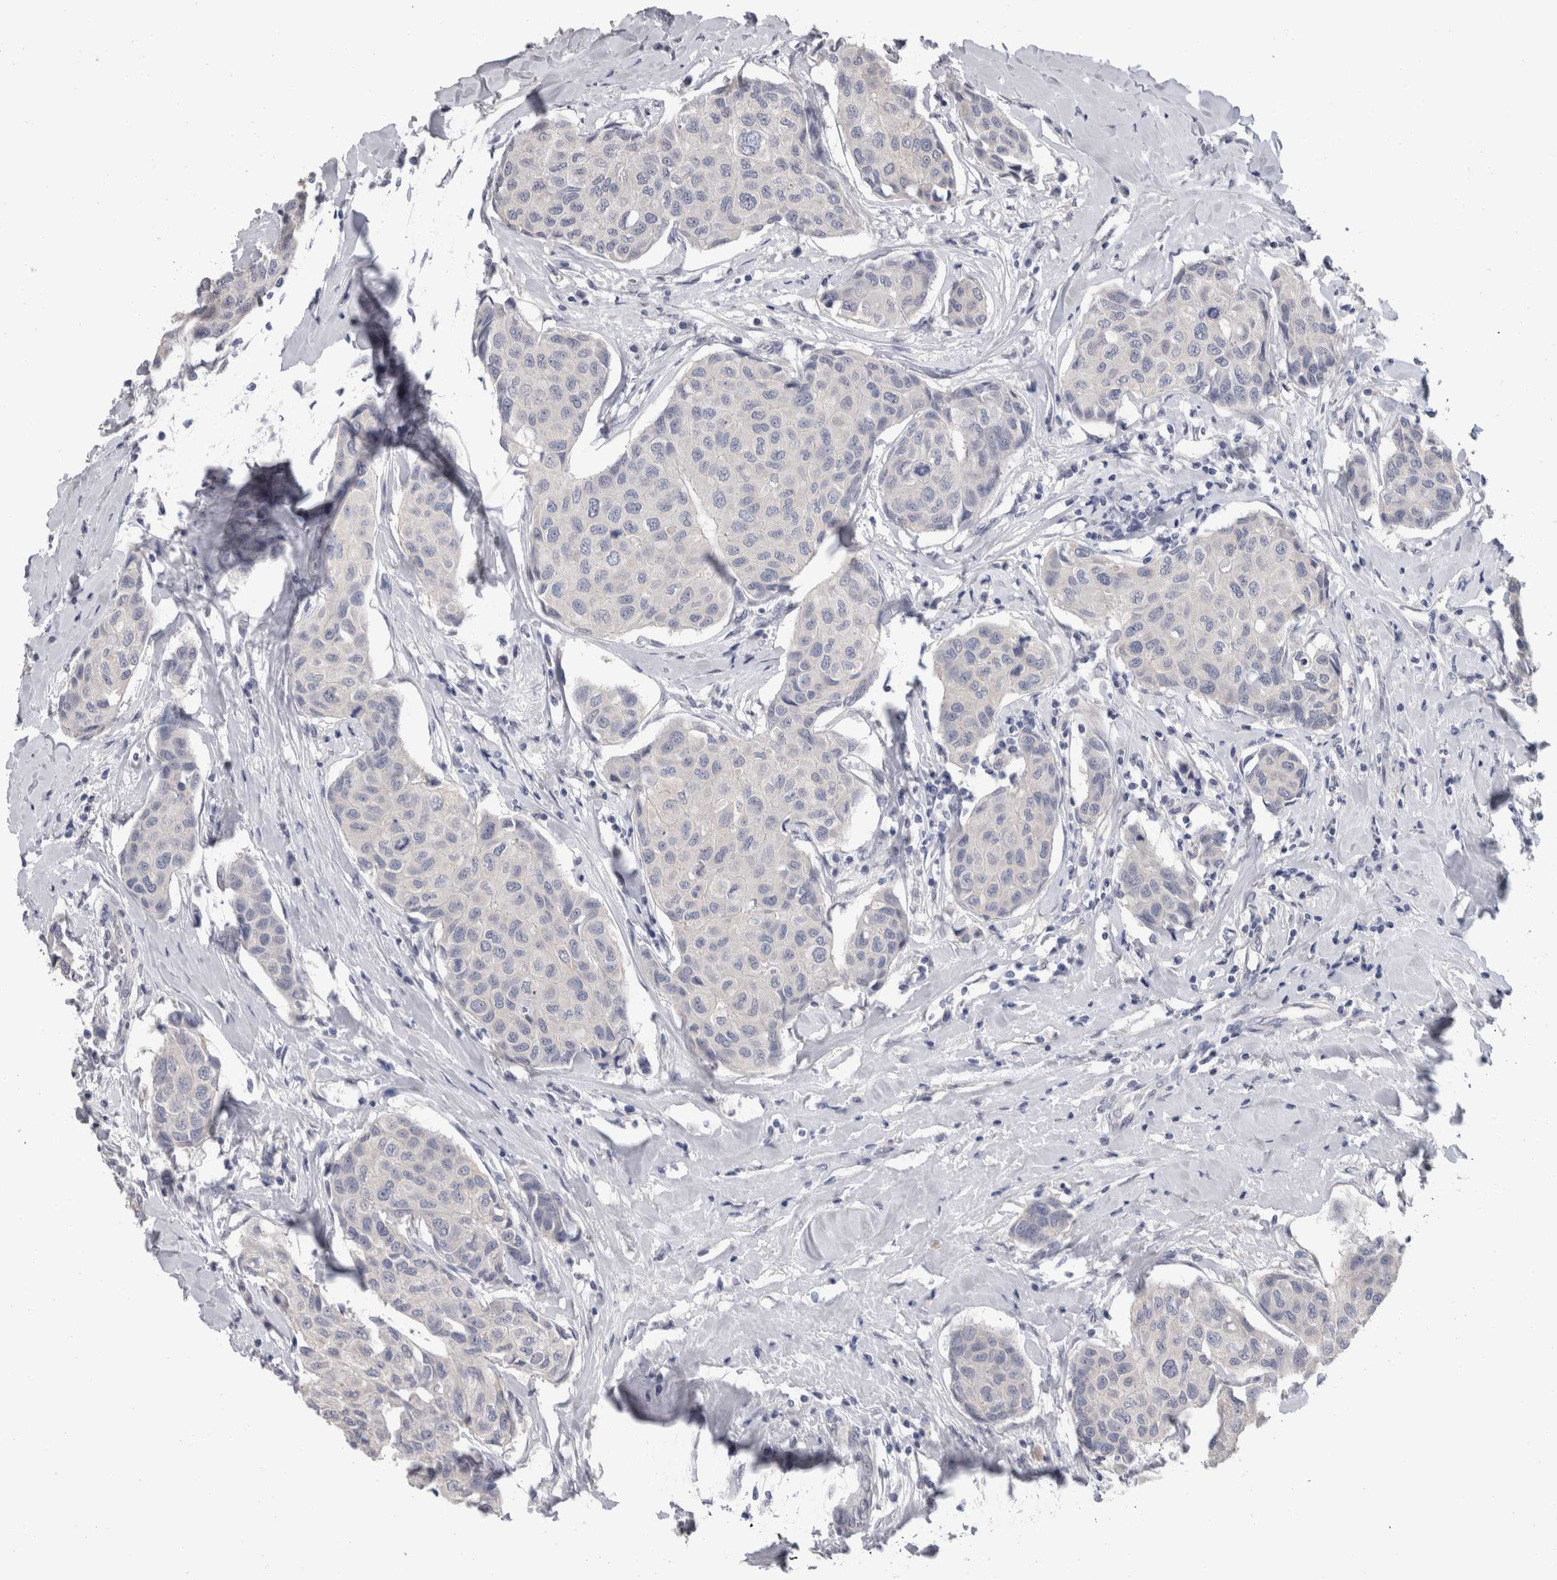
{"staining": {"intensity": "negative", "quantity": "none", "location": "none"}, "tissue": "breast cancer", "cell_type": "Tumor cells", "image_type": "cancer", "snomed": [{"axis": "morphology", "description": "Duct carcinoma"}, {"axis": "topography", "description": "Breast"}], "caption": "This is an IHC histopathology image of human intraductal carcinoma (breast). There is no staining in tumor cells.", "gene": "FHOD3", "patient": {"sex": "female", "age": 80}}